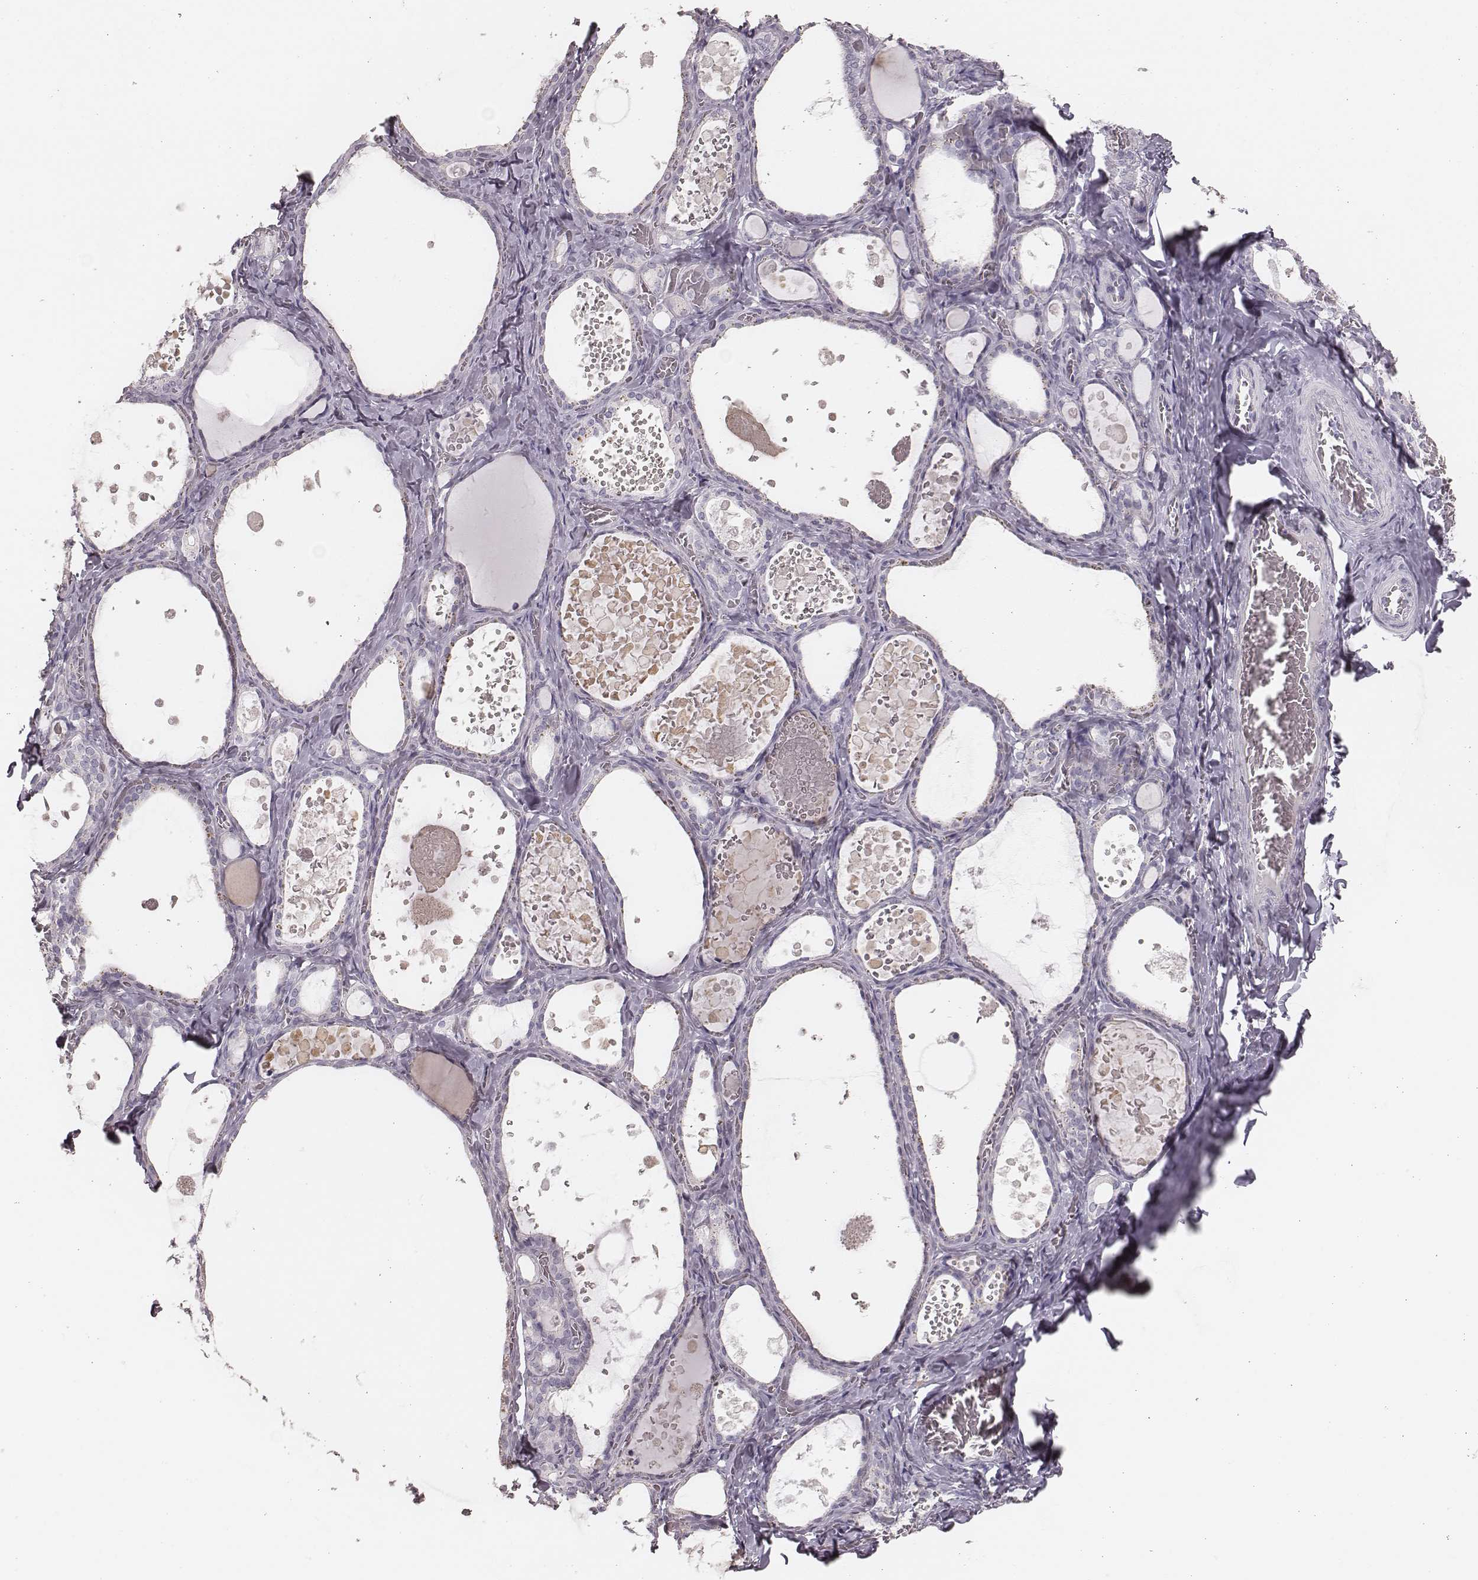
{"staining": {"intensity": "negative", "quantity": "none", "location": "none"}, "tissue": "thyroid gland", "cell_type": "Glandular cells", "image_type": "normal", "snomed": [{"axis": "morphology", "description": "Normal tissue, NOS"}, {"axis": "topography", "description": "Thyroid gland"}], "caption": "This image is of normal thyroid gland stained with IHC to label a protein in brown with the nuclei are counter-stained blue. There is no staining in glandular cells.", "gene": "ZP4", "patient": {"sex": "female", "age": 56}}